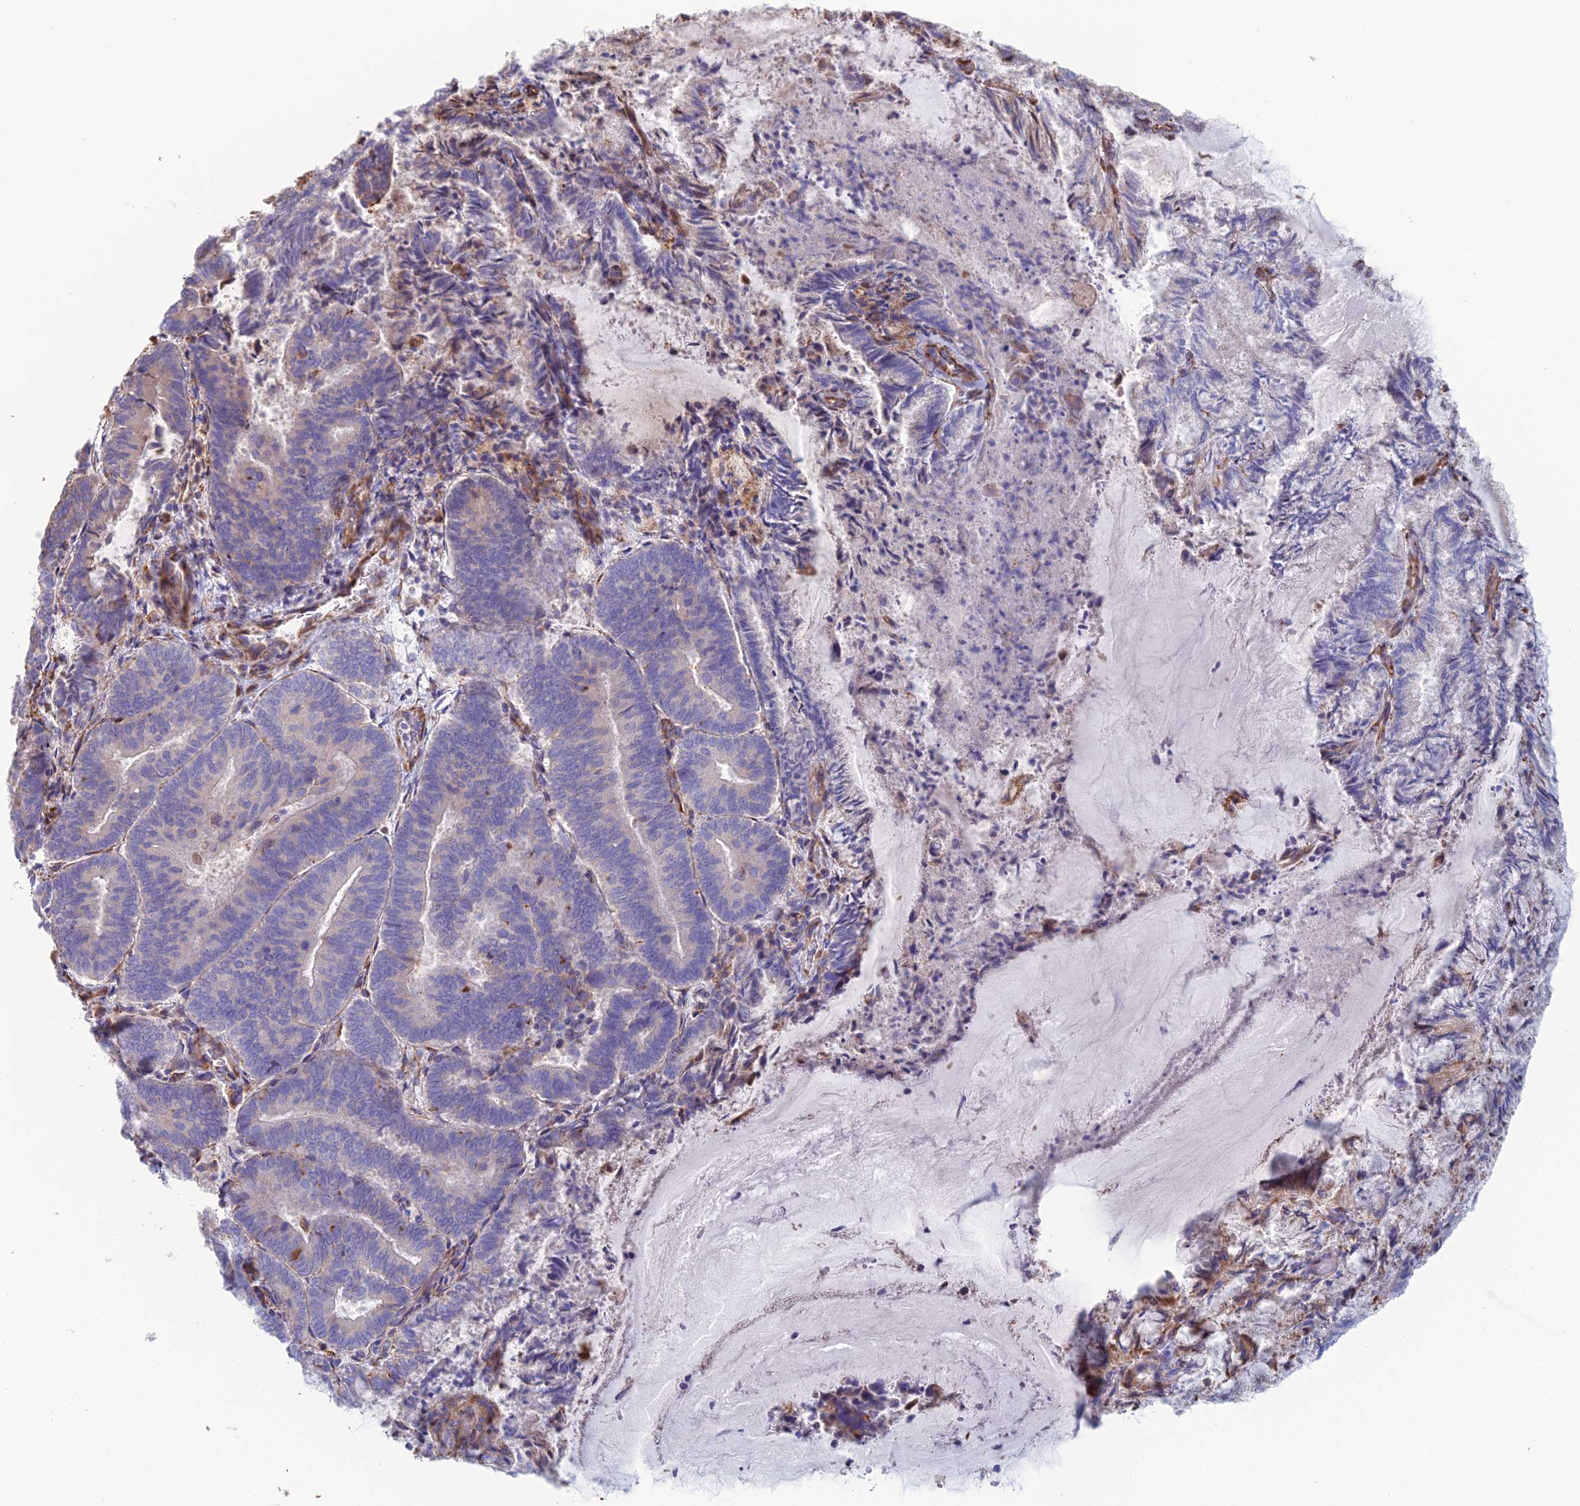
{"staining": {"intensity": "weak", "quantity": "<25%", "location": "cytoplasmic/membranous"}, "tissue": "endometrial cancer", "cell_type": "Tumor cells", "image_type": "cancer", "snomed": [{"axis": "morphology", "description": "Adenocarcinoma, NOS"}, {"axis": "topography", "description": "Endometrium"}], "caption": "Tumor cells show no significant staining in endometrial cancer. (IHC, brightfield microscopy, high magnification).", "gene": "CLVS2", "patient": {"sex": "female", "age": 80}}